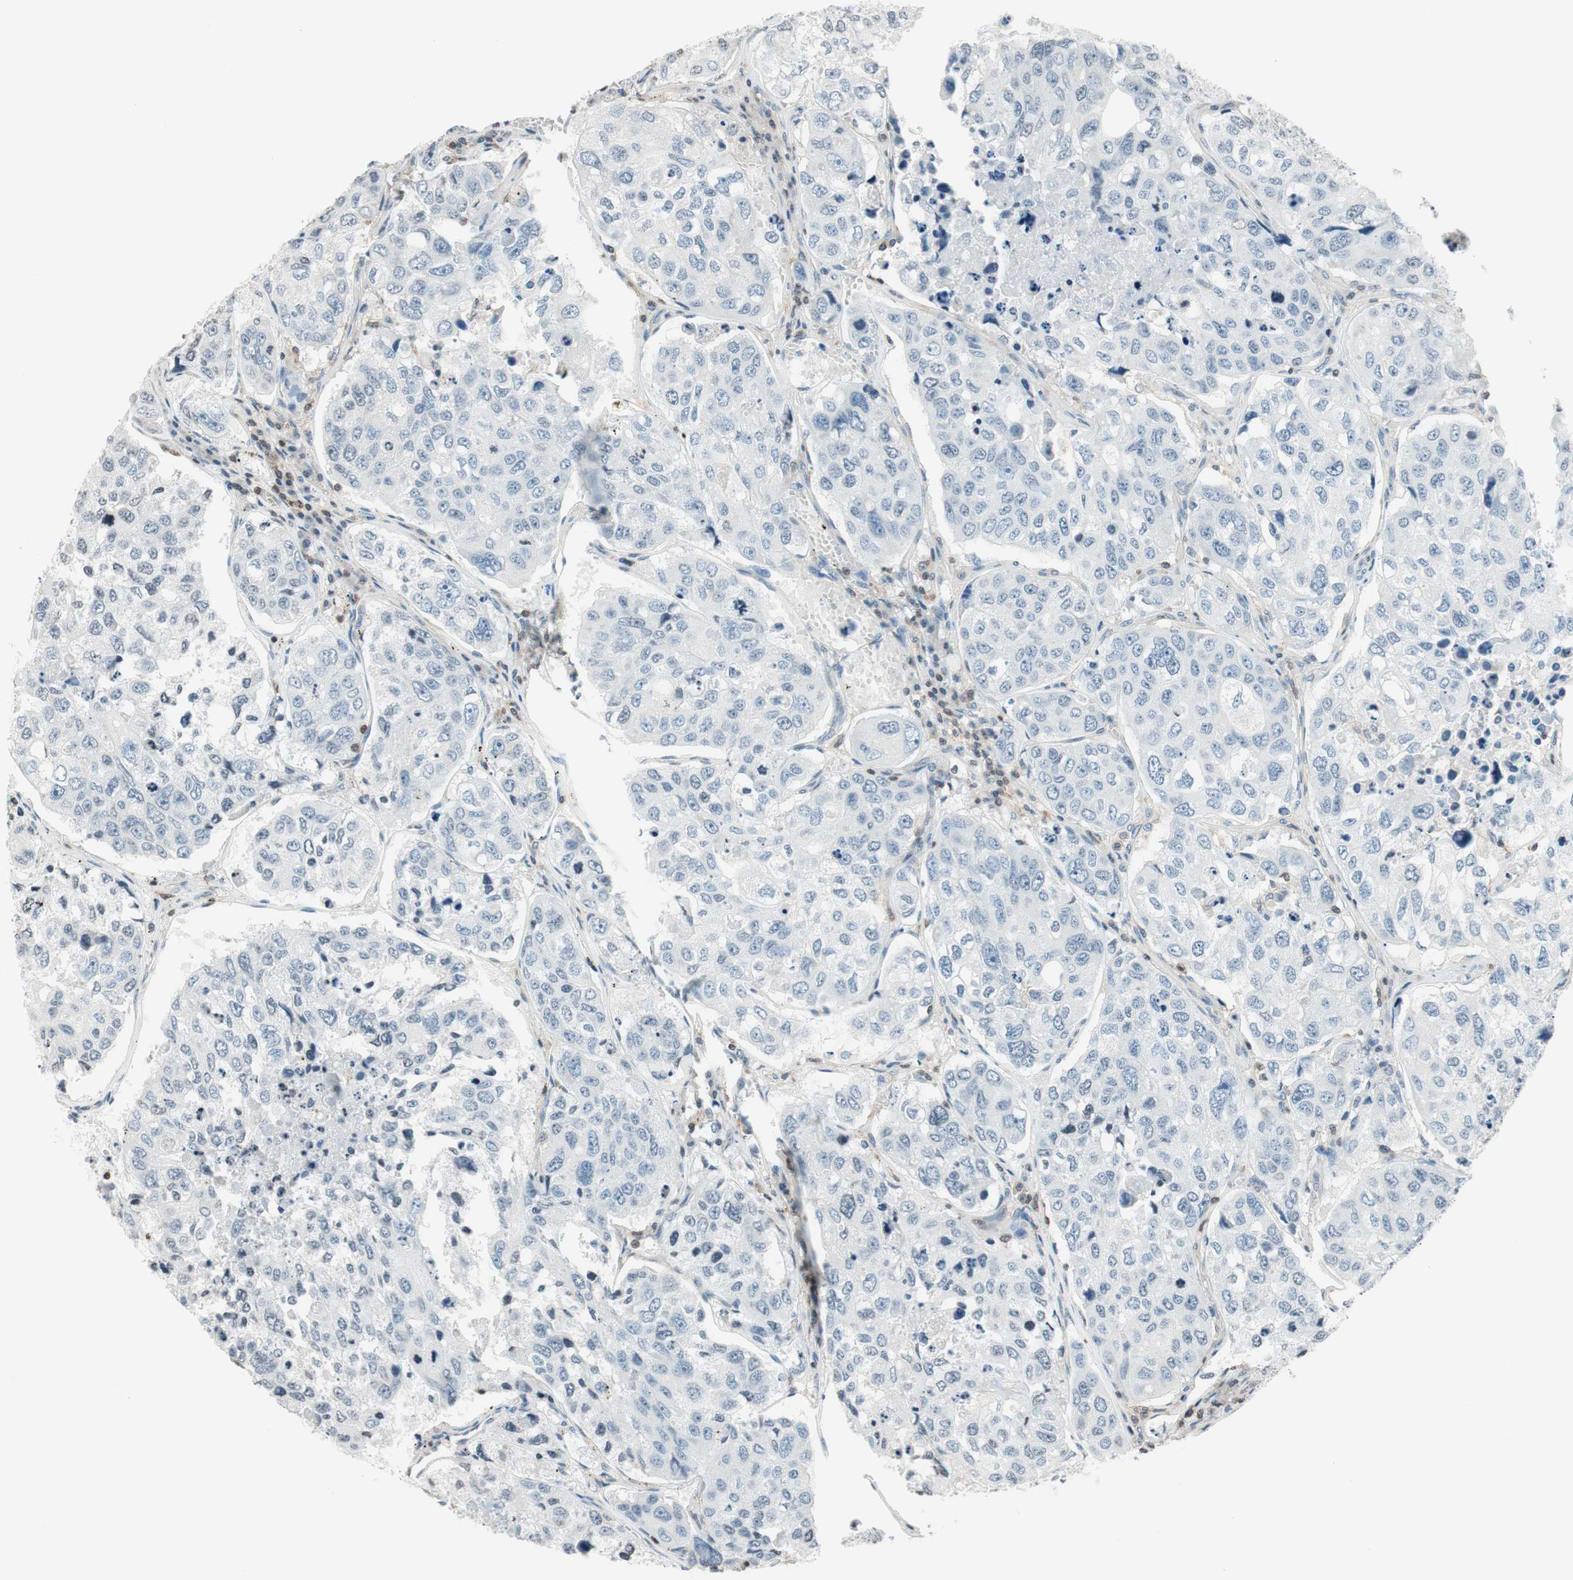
{"staining": {"intensity": "negative", "quantity": "none", "location": "none"}, "tissue": "urothelial cancer", "cell_type": "Tumor cells", "image_type": "cancer", "snomed": [{"axis": "morphology", "description": "Urothelial carcinoma, High grade"}, {"axis": "topography", "description": "Lymph node"}, {"axis": "topography", "description": "Urinary bladder"}], "caption": "Immunohistochemical staining of urothelial carcinoma (high-grade) displays no significant staining in tumor cells.", "gene": "WIPF1", "patient": {"sex": "male", "age": 51}}